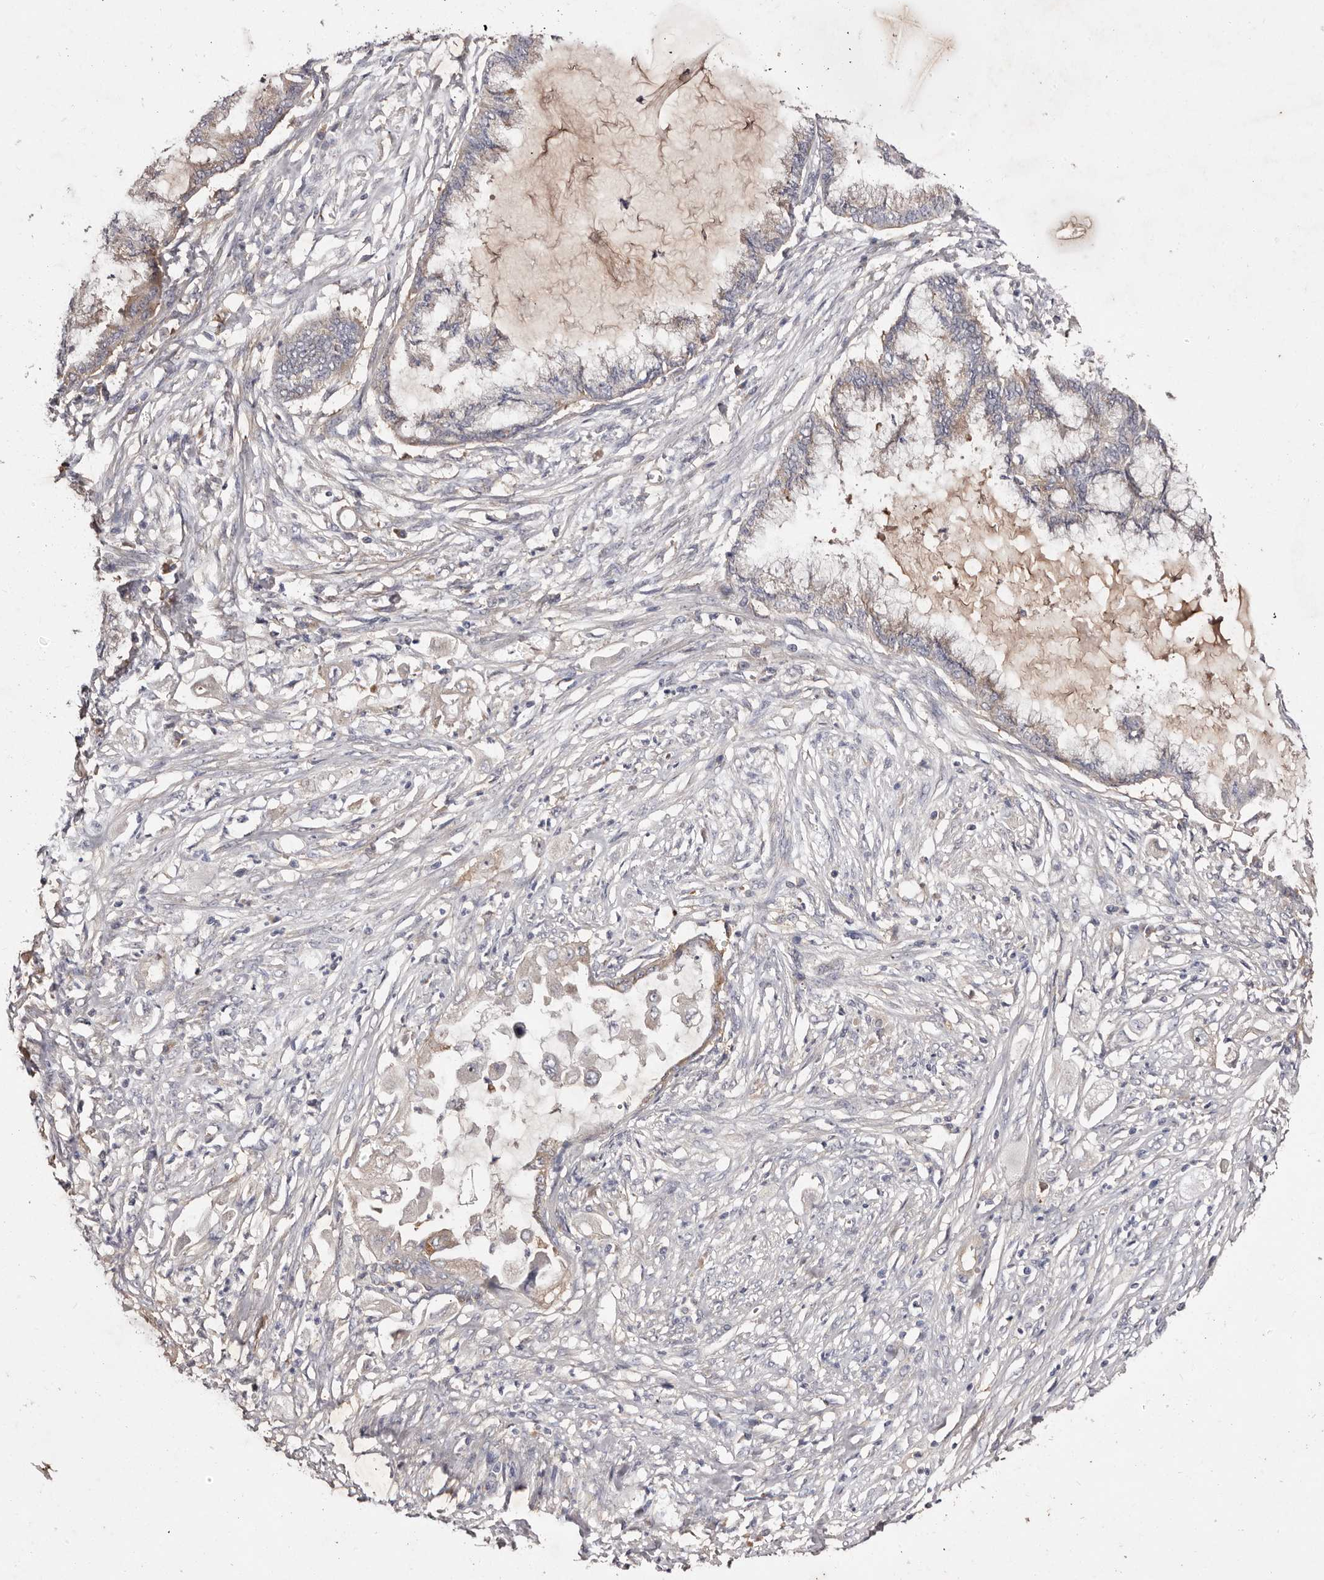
{"staining": {"intensity": "weak", "quantity": ">75%", "location": "cytoplasmic/membranous"}, "tissue": "endometrial cancer", "cell_type": "Tumor cells", "image_type": "cancer", "snomed": [{"axis": "morphology", "description": "Adenocarcinoma, NOS"}, {"axis": "topography", "description": "Endometrium"}], "caption": "DAB (3,3'-diaminobenzidine) immunohistochemical staining of endometrial cancer reveals weak cytoplasmic/membranous protein expression in approximately >75% of tumor cells. The staining is performed using DAB brown chromogen to label protein expression. The nuclei are counter-stained blue using hematoxylin.", "gene": "LTV1", "patient": {"sex": "female", "age": 86}}